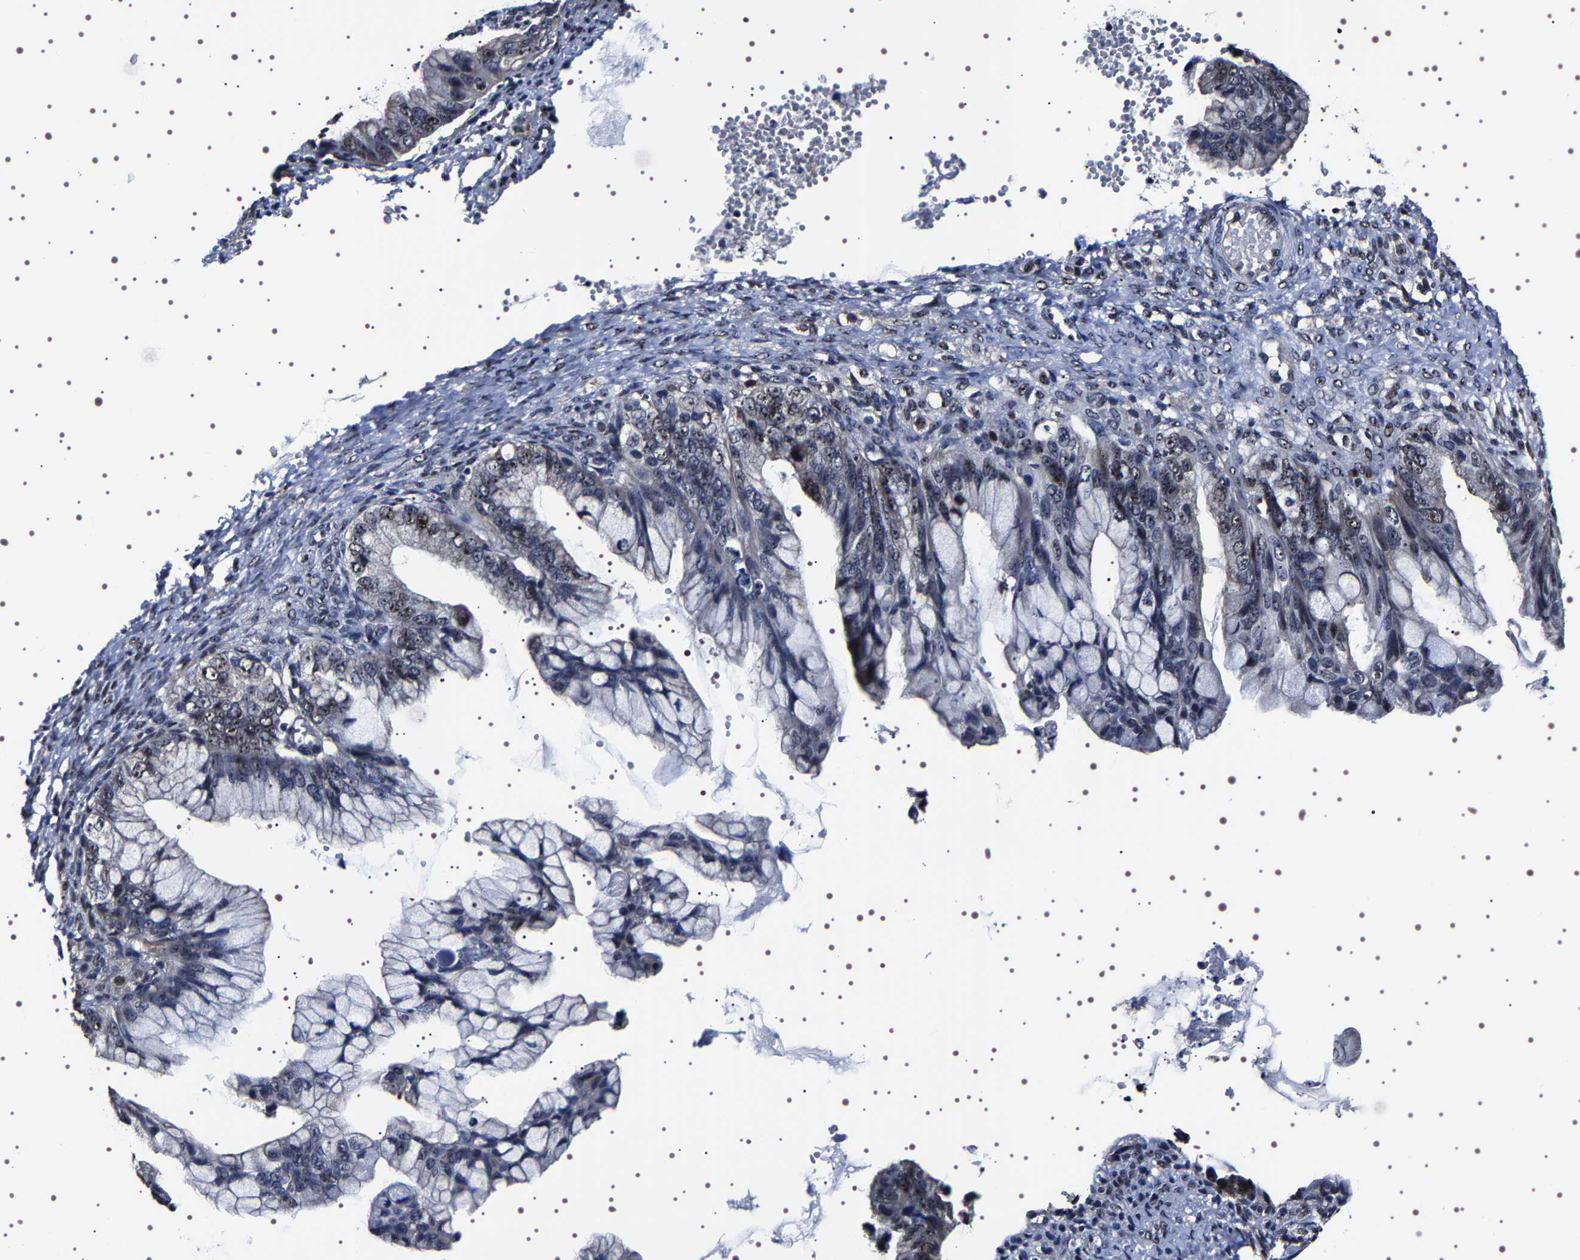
{"staining": {"intensity": "moderate", "quantity": ">75%", "location": "nuclear"}, "tissue": "ovarian cancer", "cell_type": "Tumor cells", "image_type": "cancer", "snomed": [{"axis": "morphology", "description": "Cystadenocarcinoma, mucinous, NOS"}, {"axis": "topography", "description": "Ovary"}], "caption": "Human mucinous cystadenocarcinoma (ovarian) stained with a brown dye exhibits moderate nuclear positive expression in about >75% of tumor cells.", "gene": "GNL3", "patient": {"sex": "female", "age": 36}}